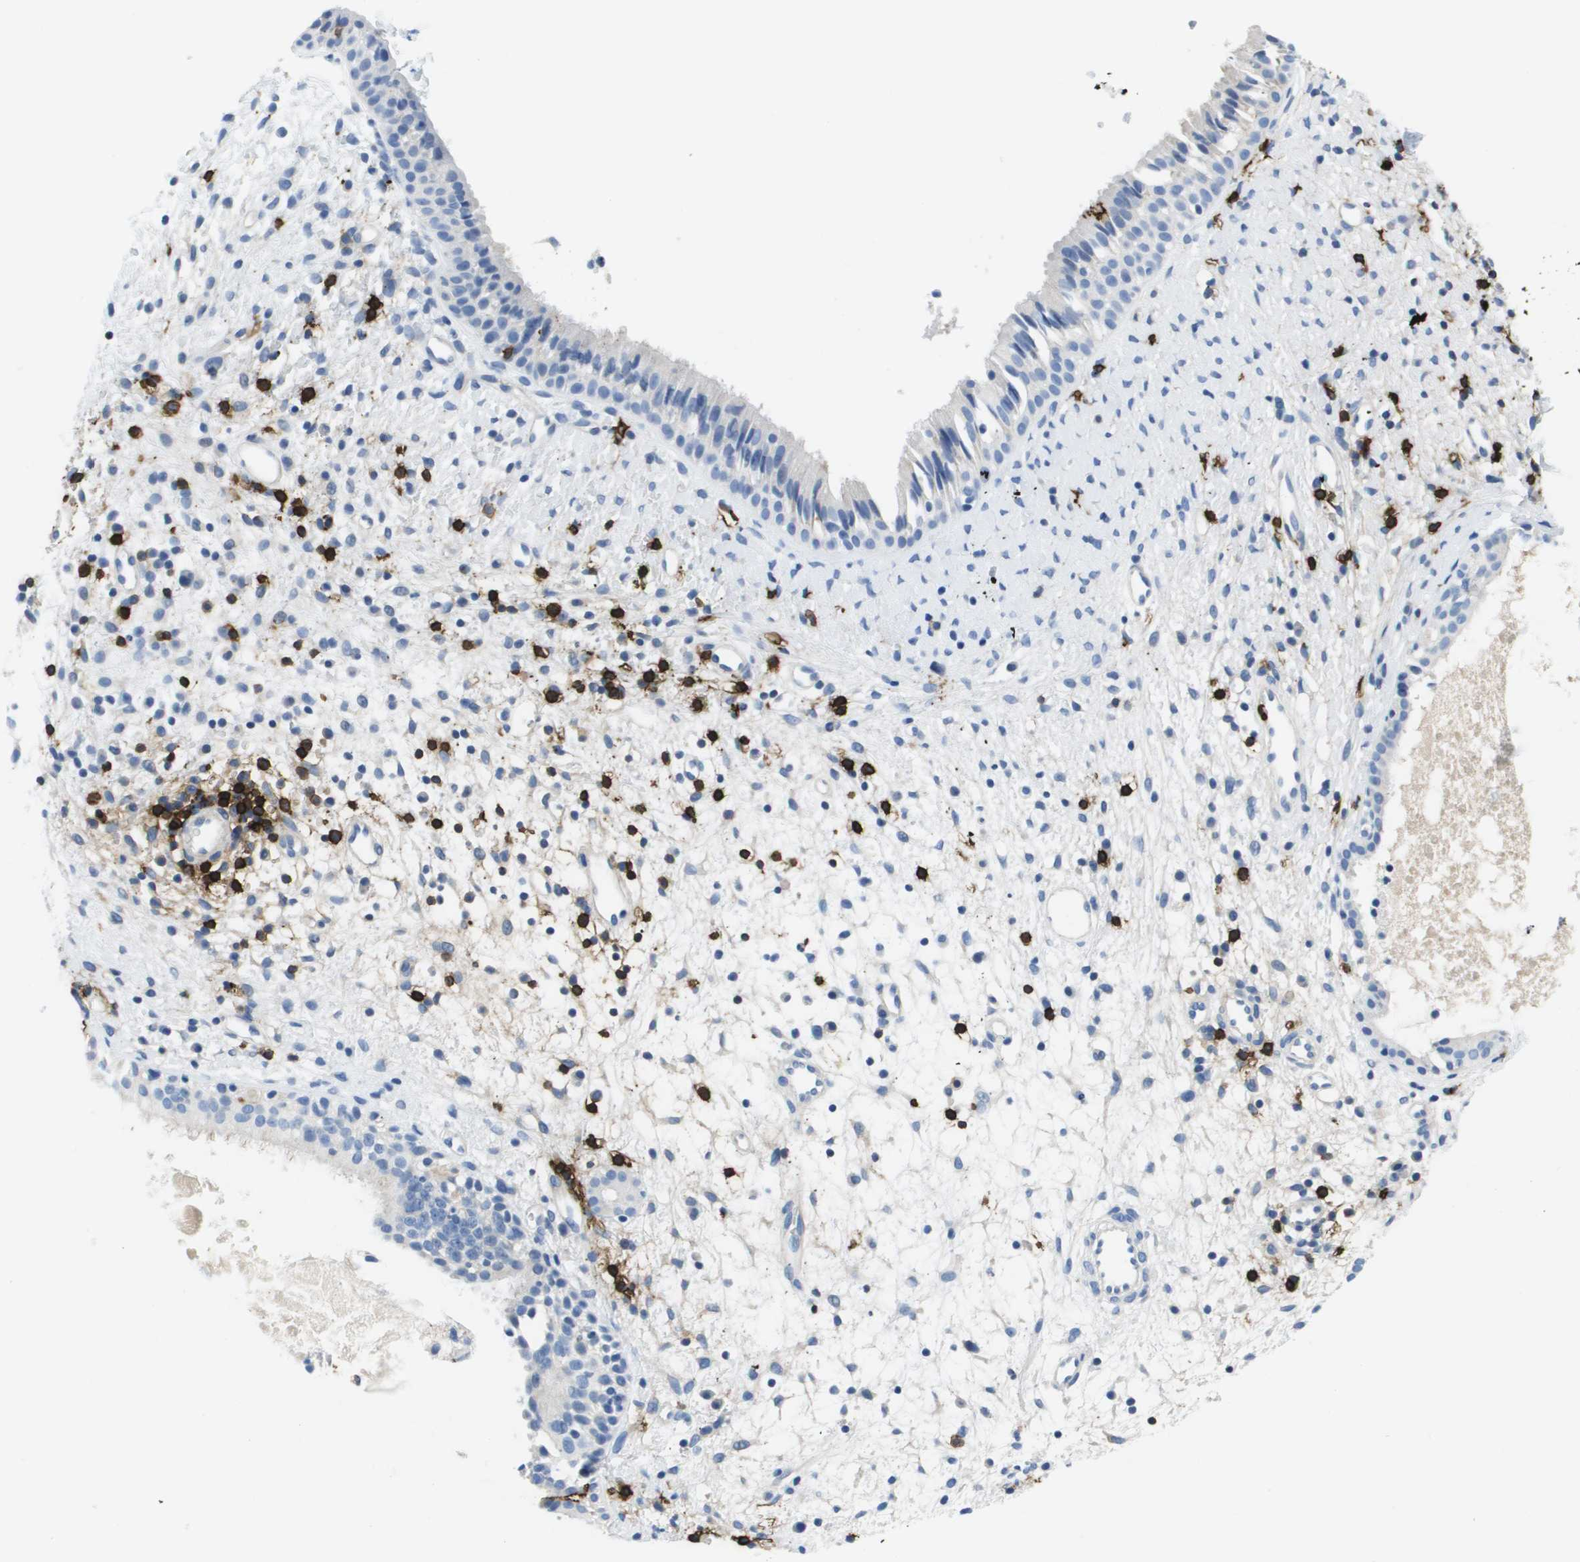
{"staining": {"intensity": "negative", "quantity": "none", "location": "none"}, "tissue": "nasopharynx", "cell_type": "Respiratory epithelial cells", "image_type": "normal", "snomed": [{"axis": "morphology", "description": "Normal tissue, NOS"}, {"axis": "topography", "description": "Nasopharynx"}], "caption": "The immunohistochemistry (IHC) image has no significant expression in respiratory epithelial cells of nasopharynx.", "gene": "MS4A1", "patient": {"sex": "male", "age": 22}}